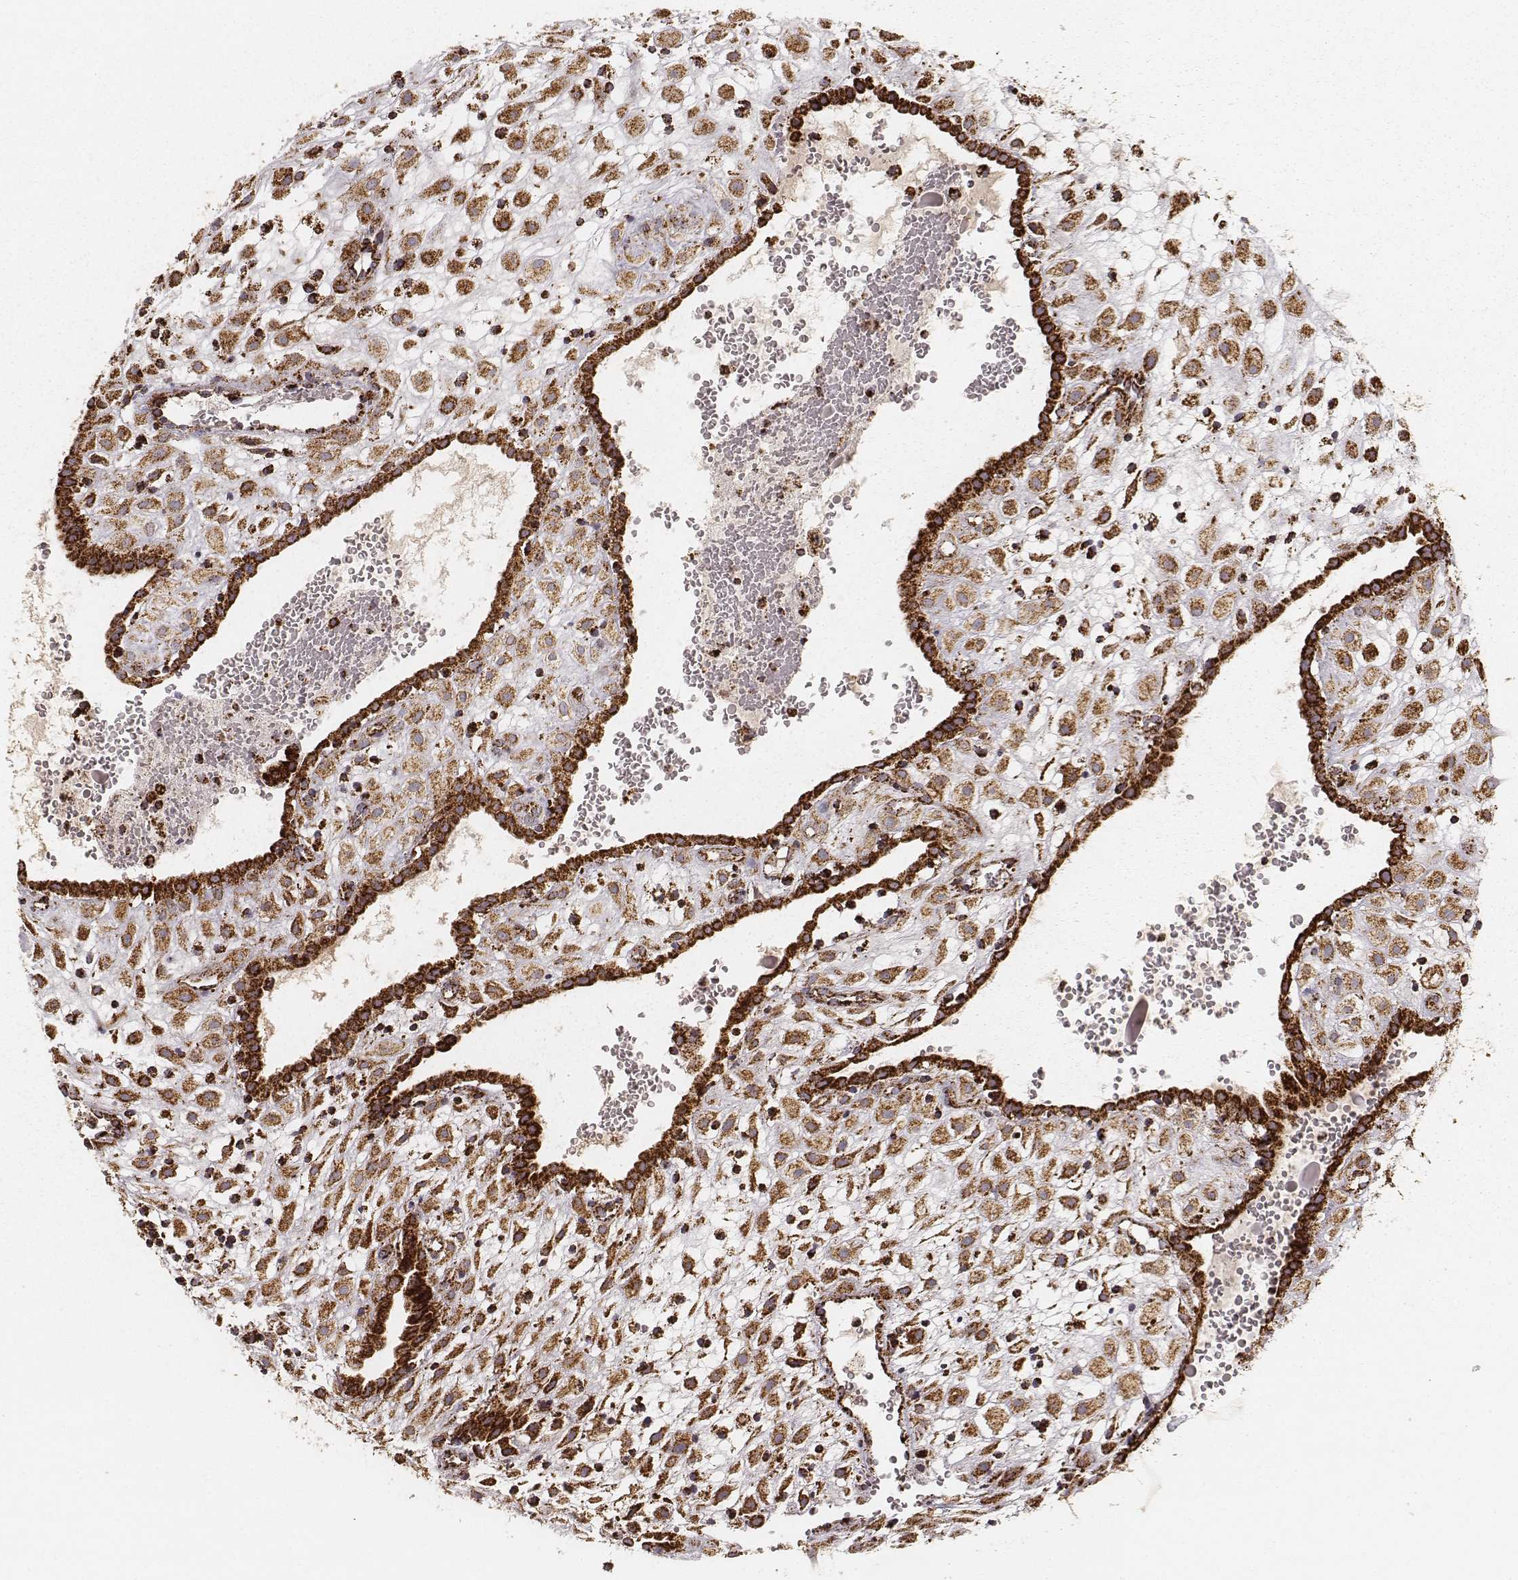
{"staining": {"intensity": "strong", "quantity": ">75%", "location": "cytoplasmic/membranous"}, "tissue": "placenta", "cell_type": "Decidual cells", "image_type": "normal", "snomed": [{"axis": "morphology", "description": "Normal tissue, NOS"}, {"axis": "topography", "description": "Placenta"}], "caption": "High-magnification brightfield microscopy of unremarkable placenta stained with DAB (3,3'-diaminobenzidine) (brown) and counterstained with hematoxylin (blue). decidual cells exhibit strong cytoplasmic/membranous positivity is present in about>75% of cells.", "gene": "CS", "patient": {"sex": "female", "age": 24}}